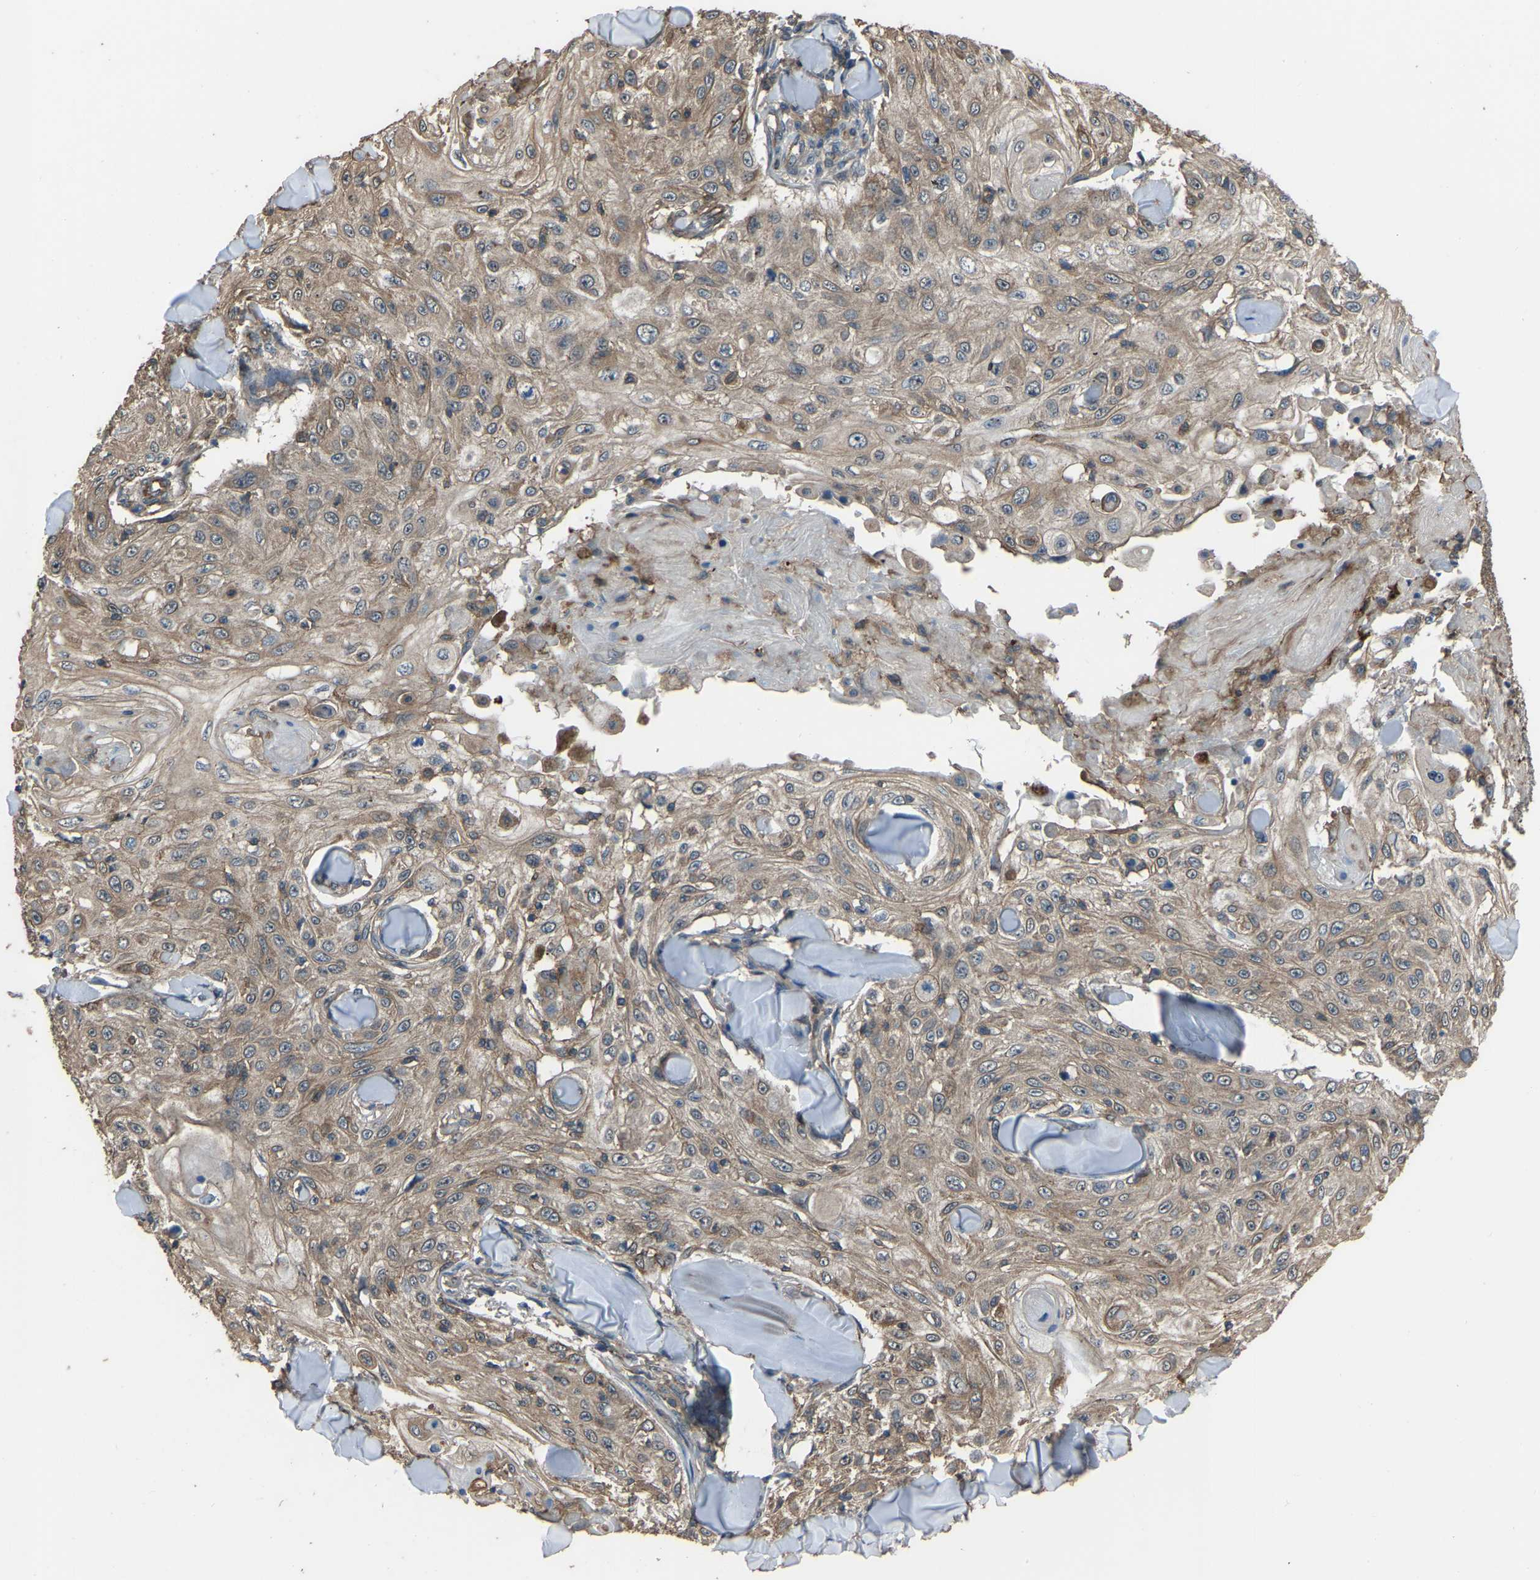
{"staining": {"intensity": "weak", "quantity": ">75%", "location": "cytoplasmic/membranous"}, "tissue": "skin cancer", "cell_type": "Tumor cells", "image_type": "cancer", "snomed": [{"axis": "morphology", "description": "Squamous cell carcinoma, NOS"}, {"axis": "topography", "description": "Skin"}], "caption": "Skin cancer stained for a protein reveals weak cytoplasmic/membranous positivity in tumor cells. The protein is shown in brown color, while the nuclei are stained blue.", "gene": "SLC4A2", "patient": {"sex": "male", "age": 86}}